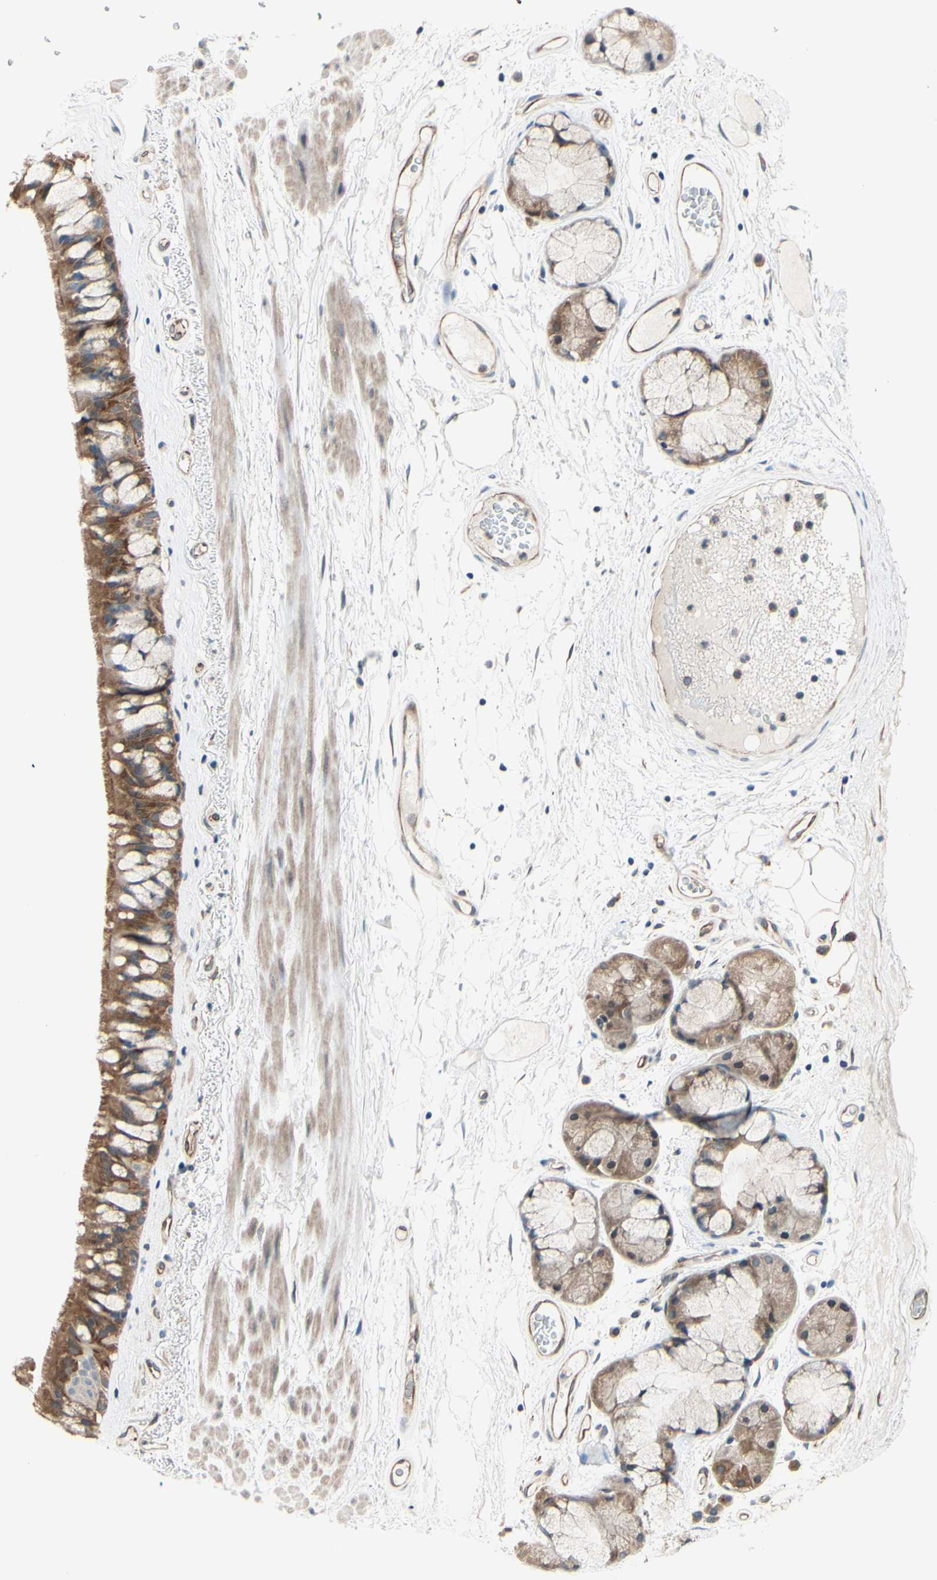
{"staining": {"intensity": "moderate", "quantity": ">75%", "location": "cytoplasmic/membranous"}, "tissue": "bronchus", "cell_type": "Respiratory epithelial cells", "image_type": "normal", "snomed": [{"axis": "morphology", "description": "Normal tissue, NOS"}, {"axis": "topography", "description": "Bronchus"}], "caption": "High-magnification brightfield microscopy of unremarkable bronchus stained with DAB (brown) and counterstained with hematoxylin (blue). respiratory epithelial cells exhibit moderate cytoplasmic/membranous staining is appreciated in approximately>75% of cells. The staining is performed using DAB brown chromogen to label protein expression. The nuclei are counter-stained blue using hematoxylin.", "gene": "DYNLRB1", "patient": {"sex": "male", "age": 66}}